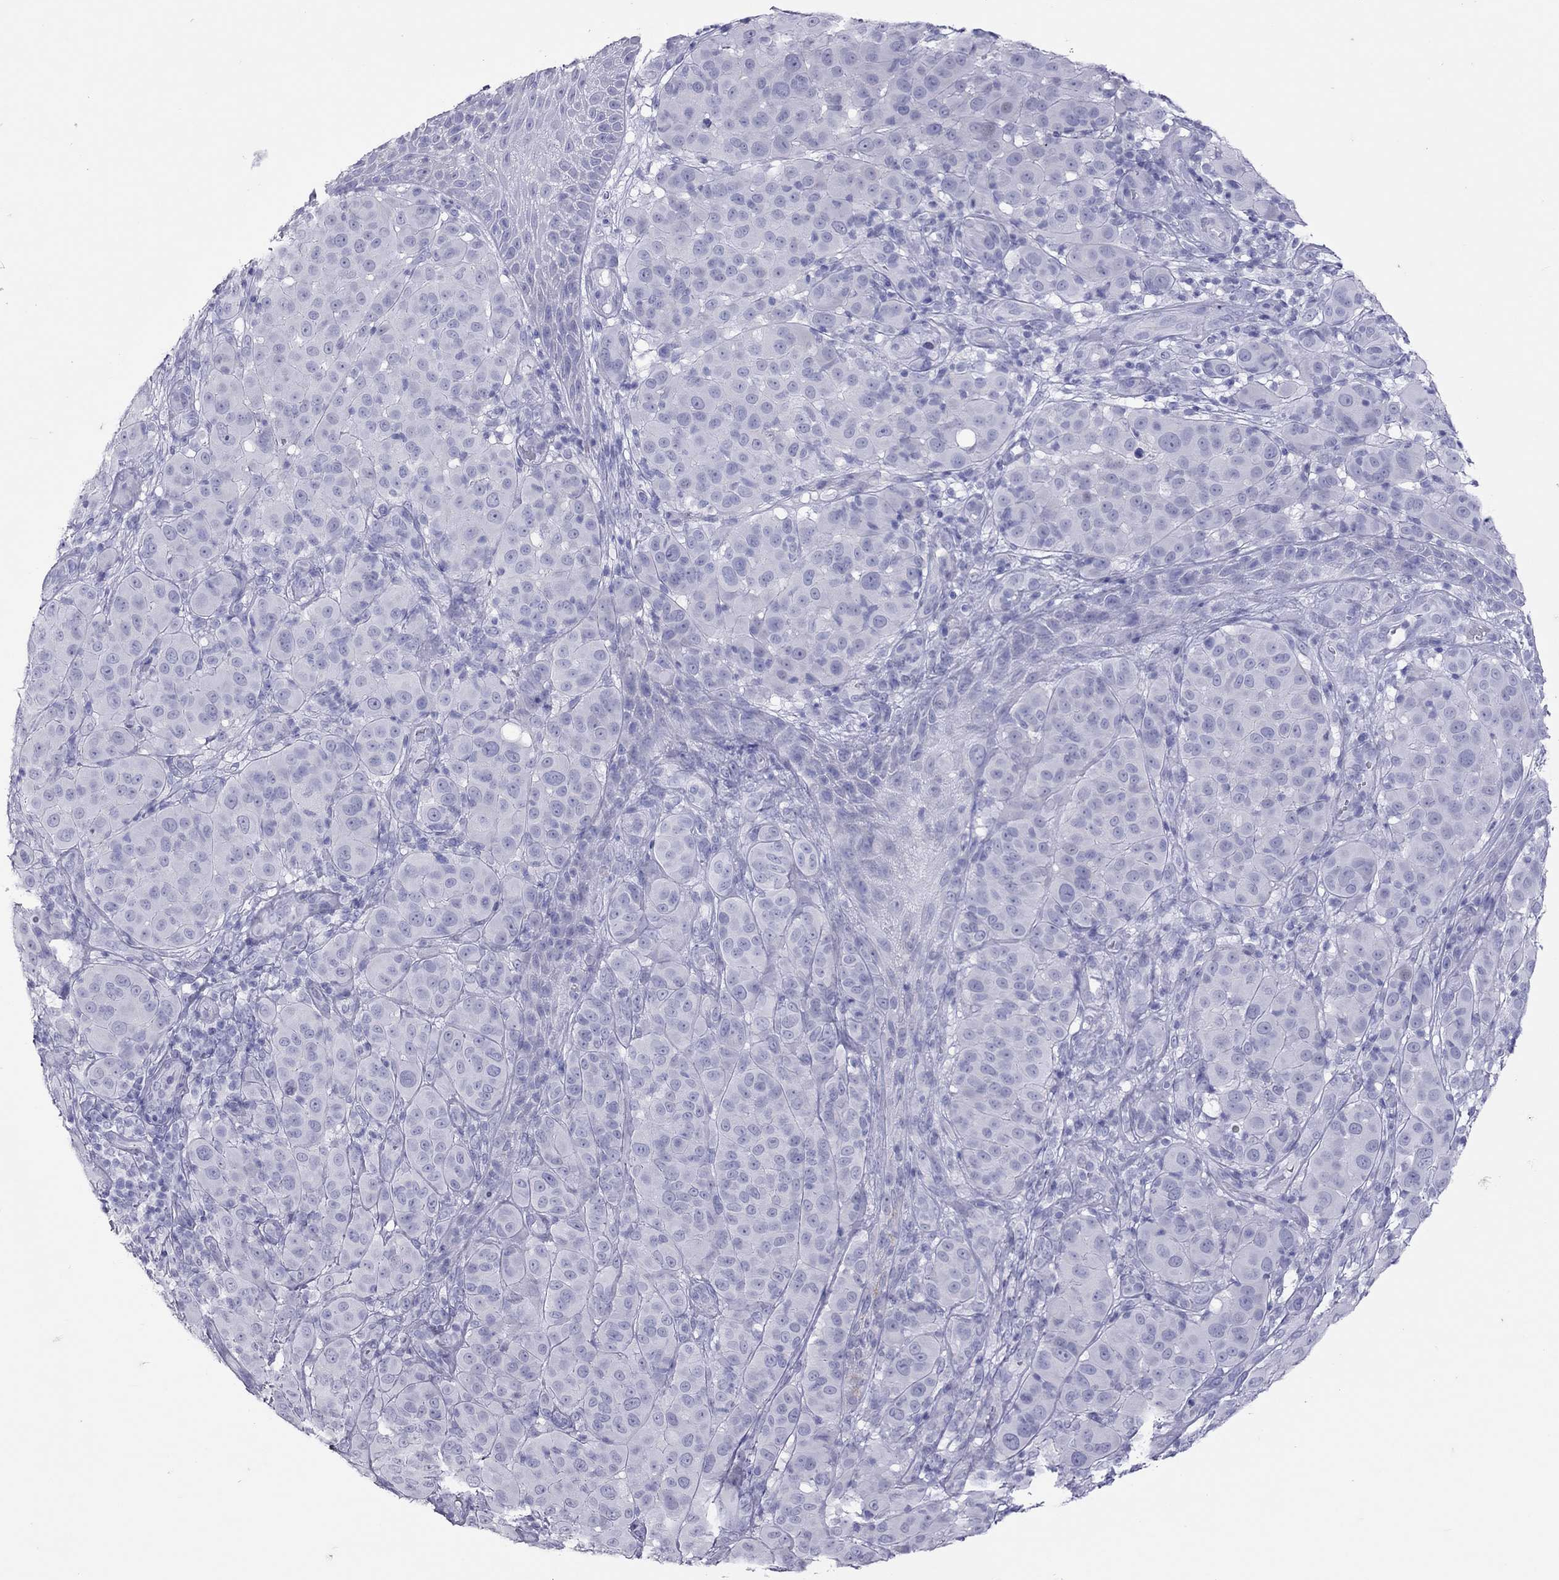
{"staining": {"intensity": "negative", "quantity": "none", "location": "none"}, "tissue": "melanoma", "cell_type": "Tumor cells", "image_type": "cancer", "snomed": [{"axis": "morphology", "description": "Malignant melanoma, NOS"}, {"axis": "topography", "description": "Skin"}], "caption": "Image shows no protein positivity in tumor cells of malignant melanoma tissue.", "gene": "MUC16", "patient": {"sex": "female", "age": 87}}